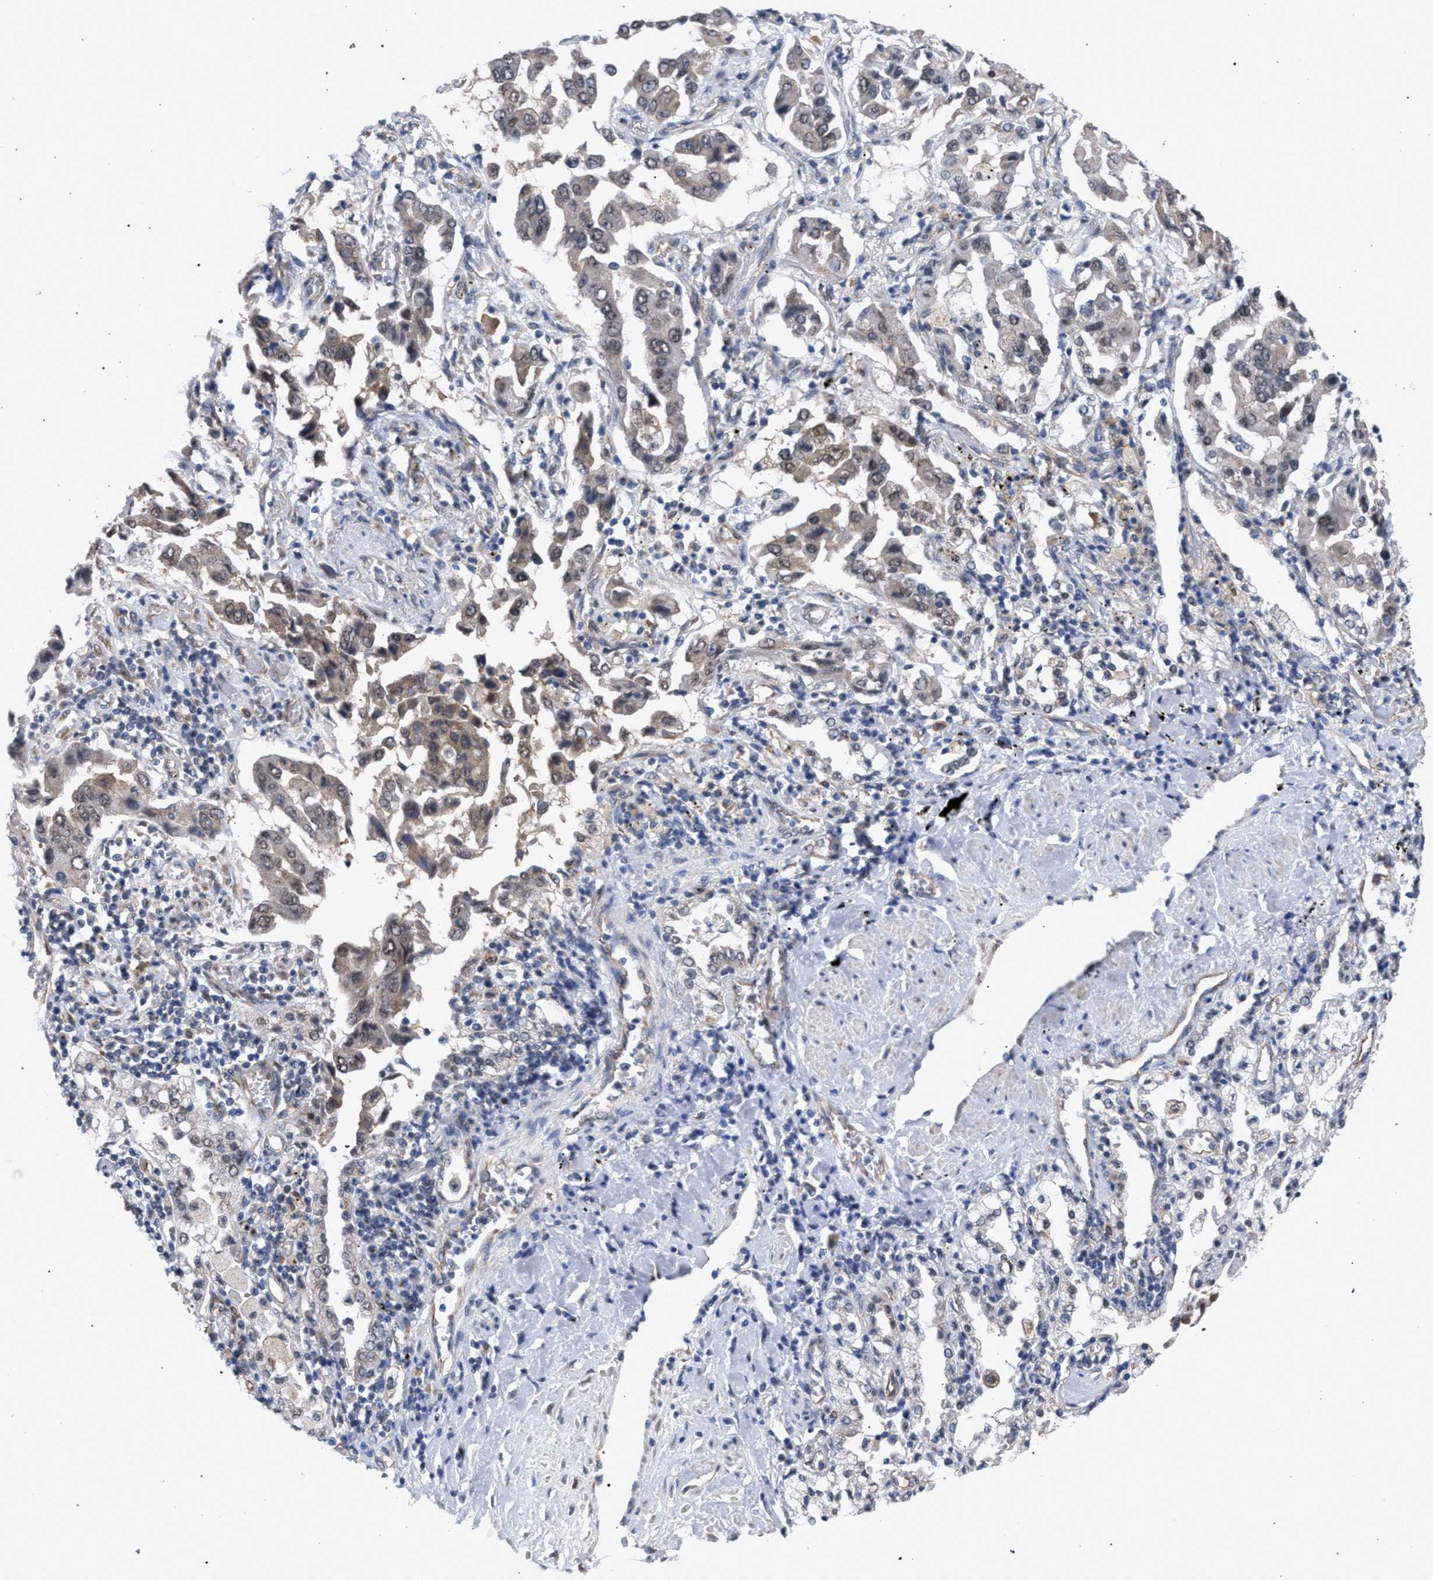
{"staining": {"intensity": "weak", "quantity": "25%-75%", "location": "cytoplasmic/membranous"}, "tissue": "lung cancer", "cell_type": "Tumor cells", "image_type": "cancer", "snomed": [{"axis": "morphology", "description": "Adenocarcinoma, NOS"}, {"axis": "topography", "description": "Lung"}], "caption": "Immunohistochemistry (DAB) staining of human lung cancer shows weak cytoplasmic/membranous protein expression in approximately 25%-75% of tumor cells.", "gene": "GOLGA2", "patient": {"sex": "female", "age": 65}}